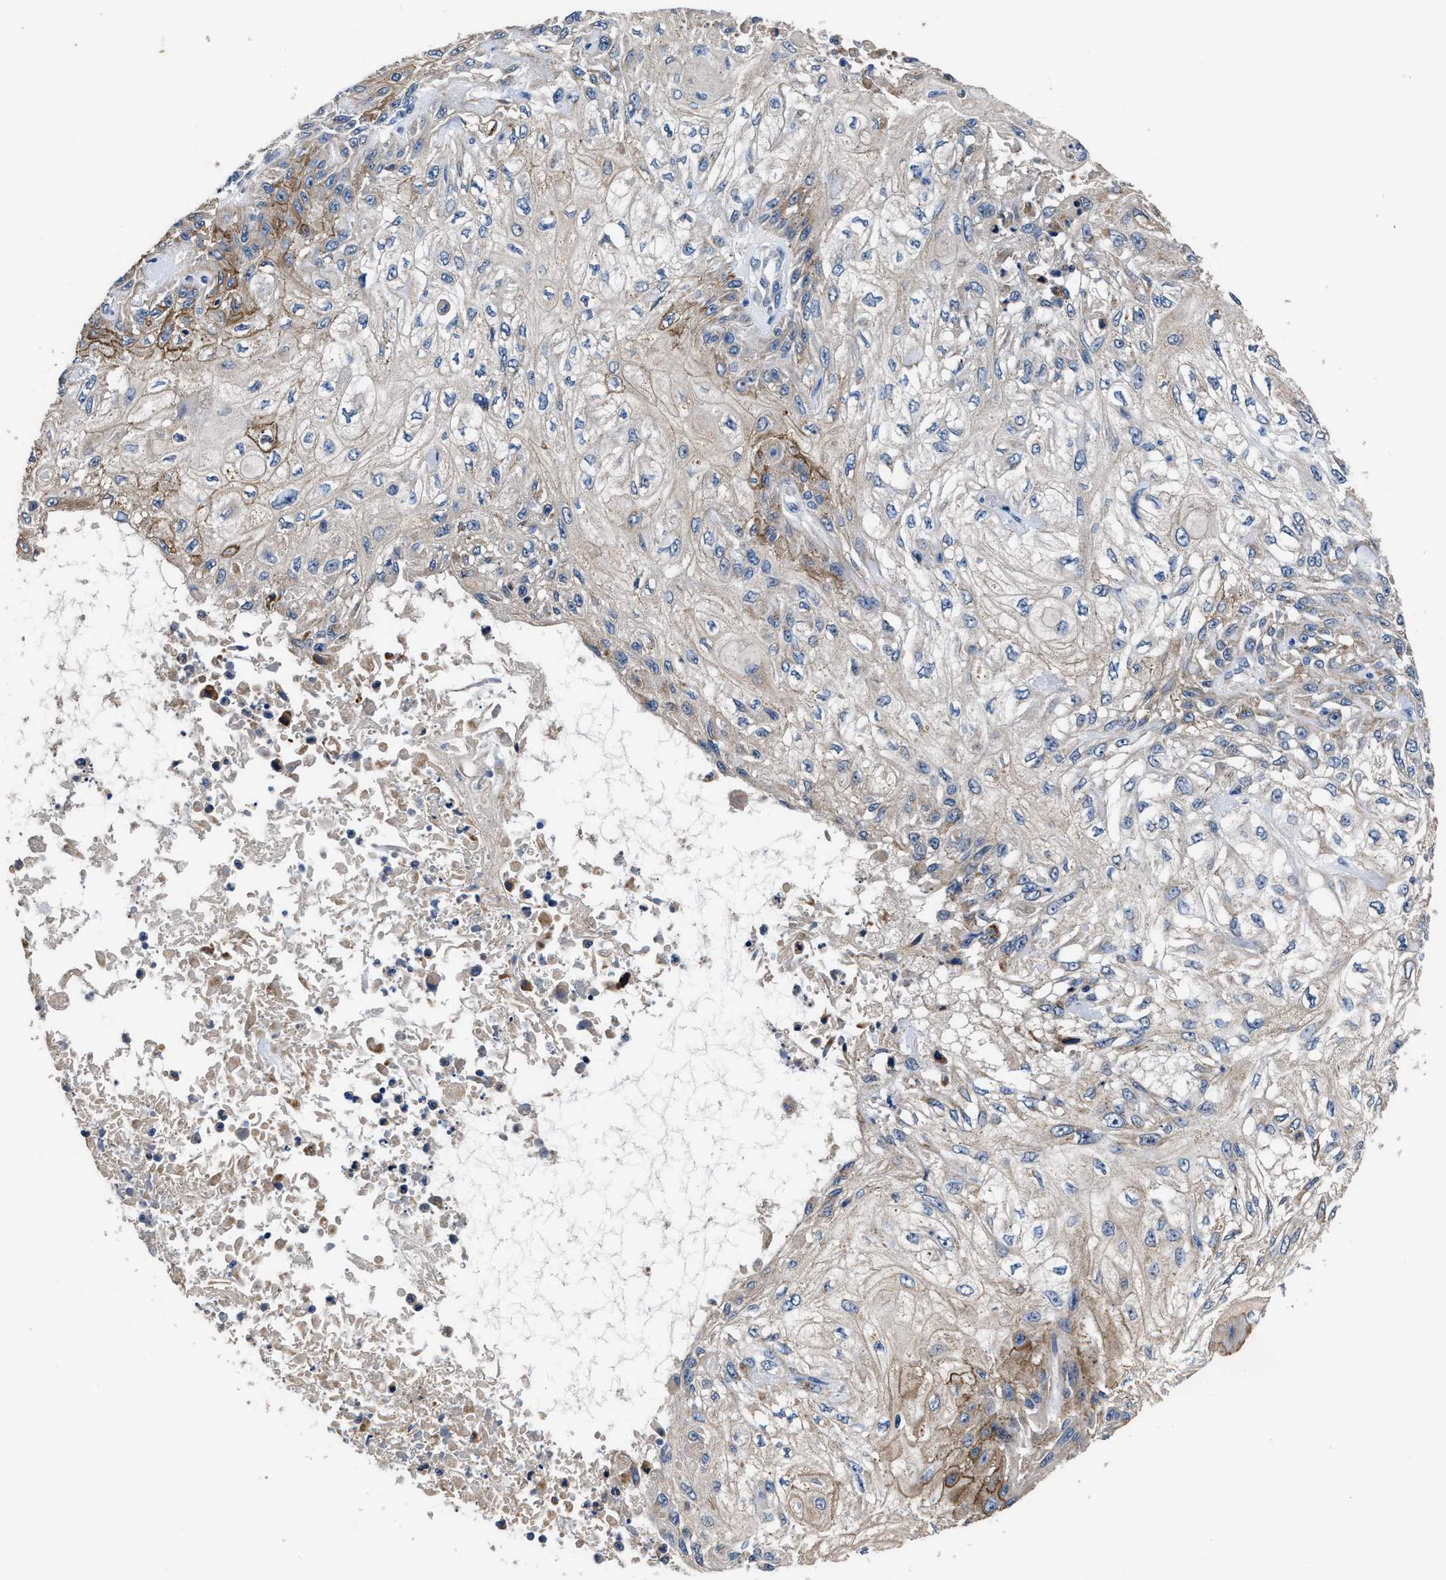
{"staining": {"intensity": "moderate", "quantity": "<25%", "location": "cytoplasmic/membranous"}, "tissue": "skin cancer", "cell_type": "Tumor cells", "image_type": "cancer", "snomed": [{"axis": "morphology", "description": "Squamous cell carcinoma, NOS"}, {"axis": "morphology", "description": "Squamous cell carcinoma, metastatic, NOS"}, {"axis": "topography", "description": "Skin"}, {"axis": "topography", "description": "Lymph node"}], "caption": "Immunohistochemical staining of skin cancer (squamous cell carcinoma) displays low levels of moderate cytoplasmic/membranous staining in approximately <25% of tumor cells.", "gene": "UBR4", "patient": {"sex": "male", "age": 75}}